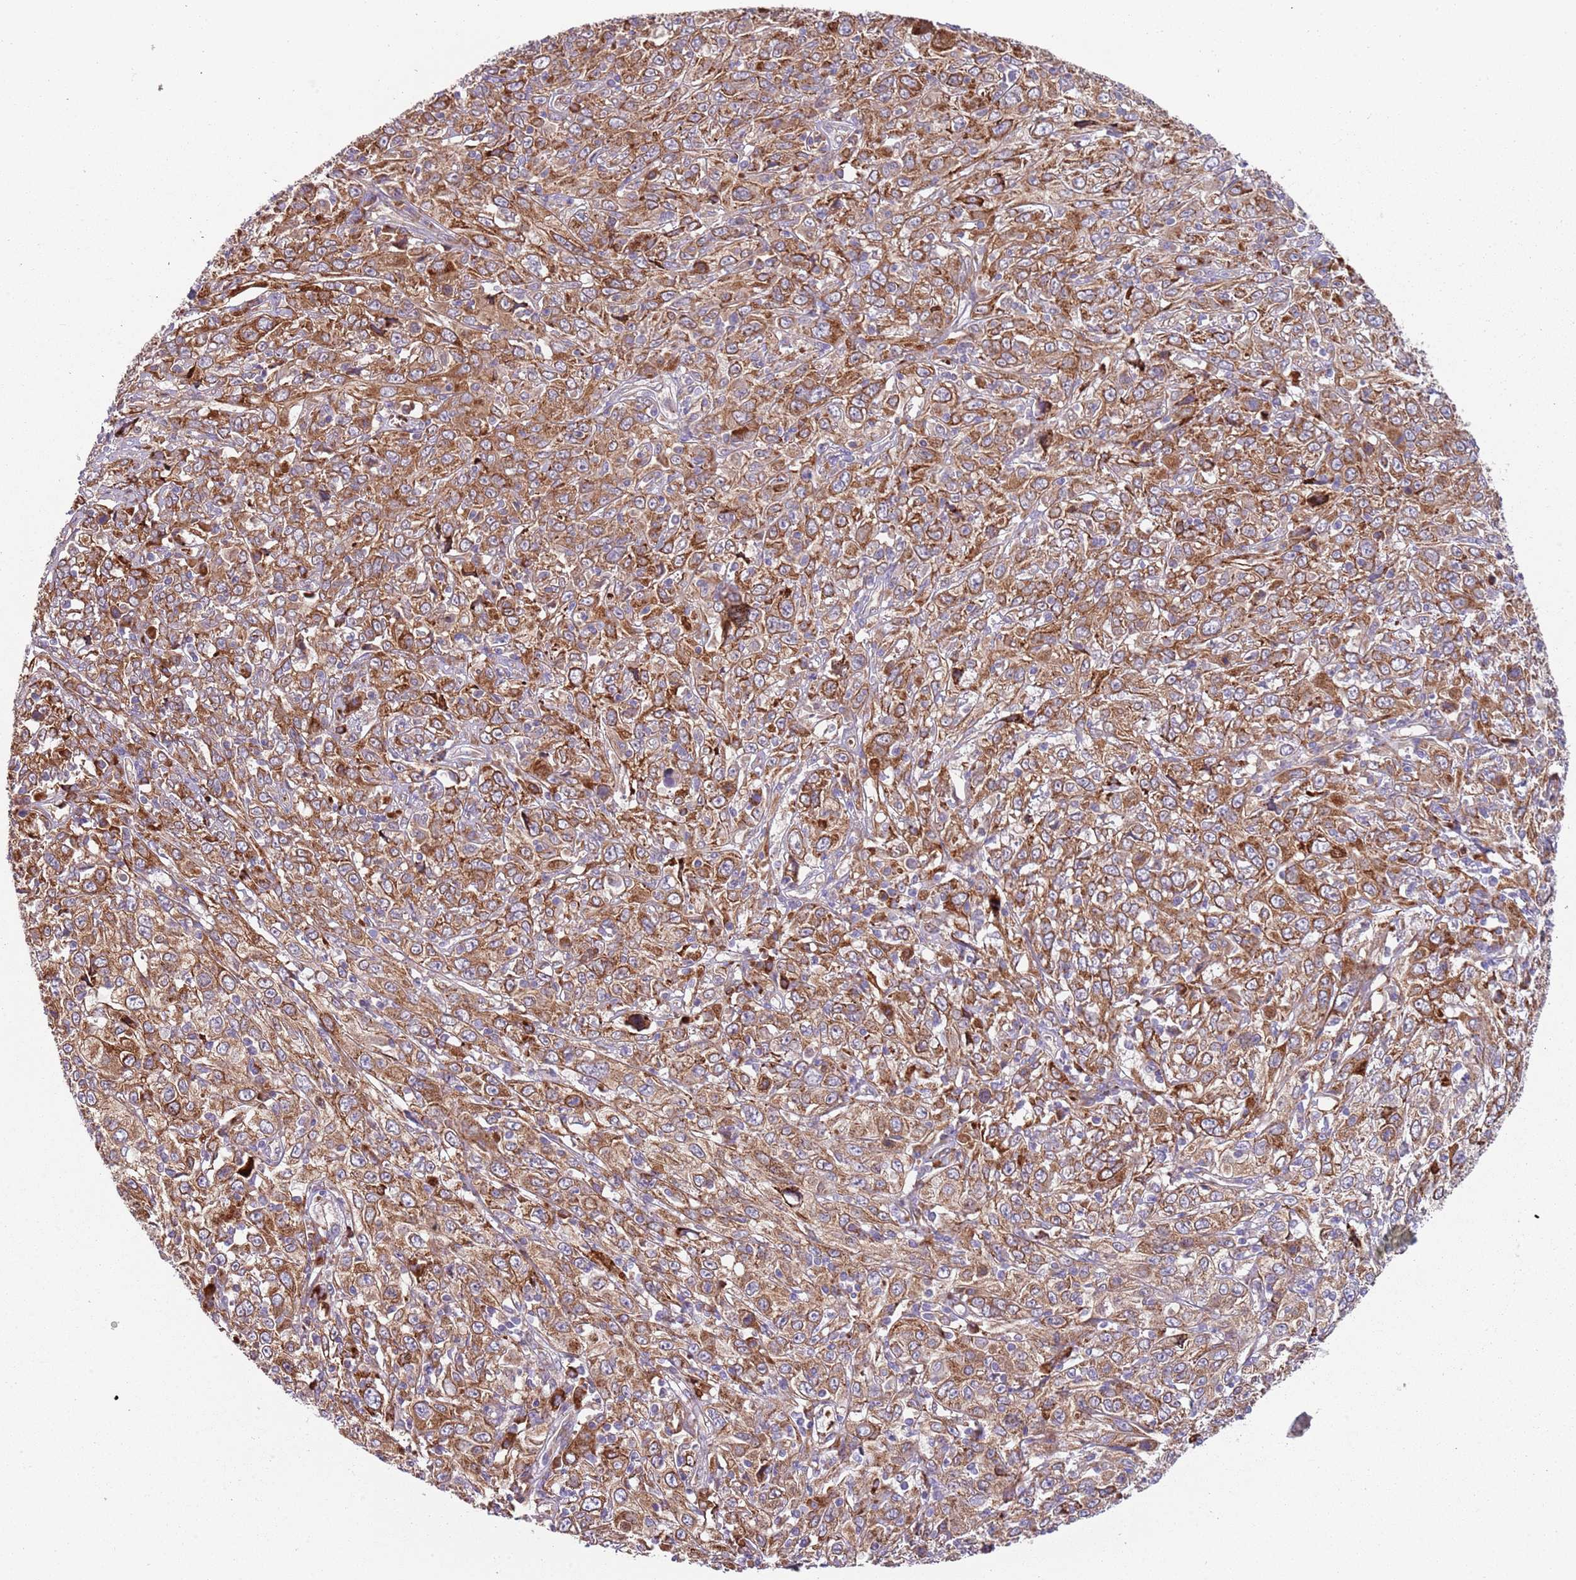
{"staining": {"intensity": "moderate", "quantity": ">75%", "location": "cytoplasmic/membranous"}, "tissue": "cervical cancer", "cell_type": "Tumor cells", "image_type": "cancer", "snomed": [{"axis": "morphology", "description": "Squamous cell carcinoma, NOS"}, {"axis": "topography", "description": "Cervix"}], "caption": "Cervical cancer (squamous cell carcinoma) tissue reveals moderate cytoplasmic/membranous expression in about >75% of tumor cells The protein is shown in brown color, while the nuclei are stained blue.", "gene": "VWCE", "patient": {"sex": "female", "age": 46}}